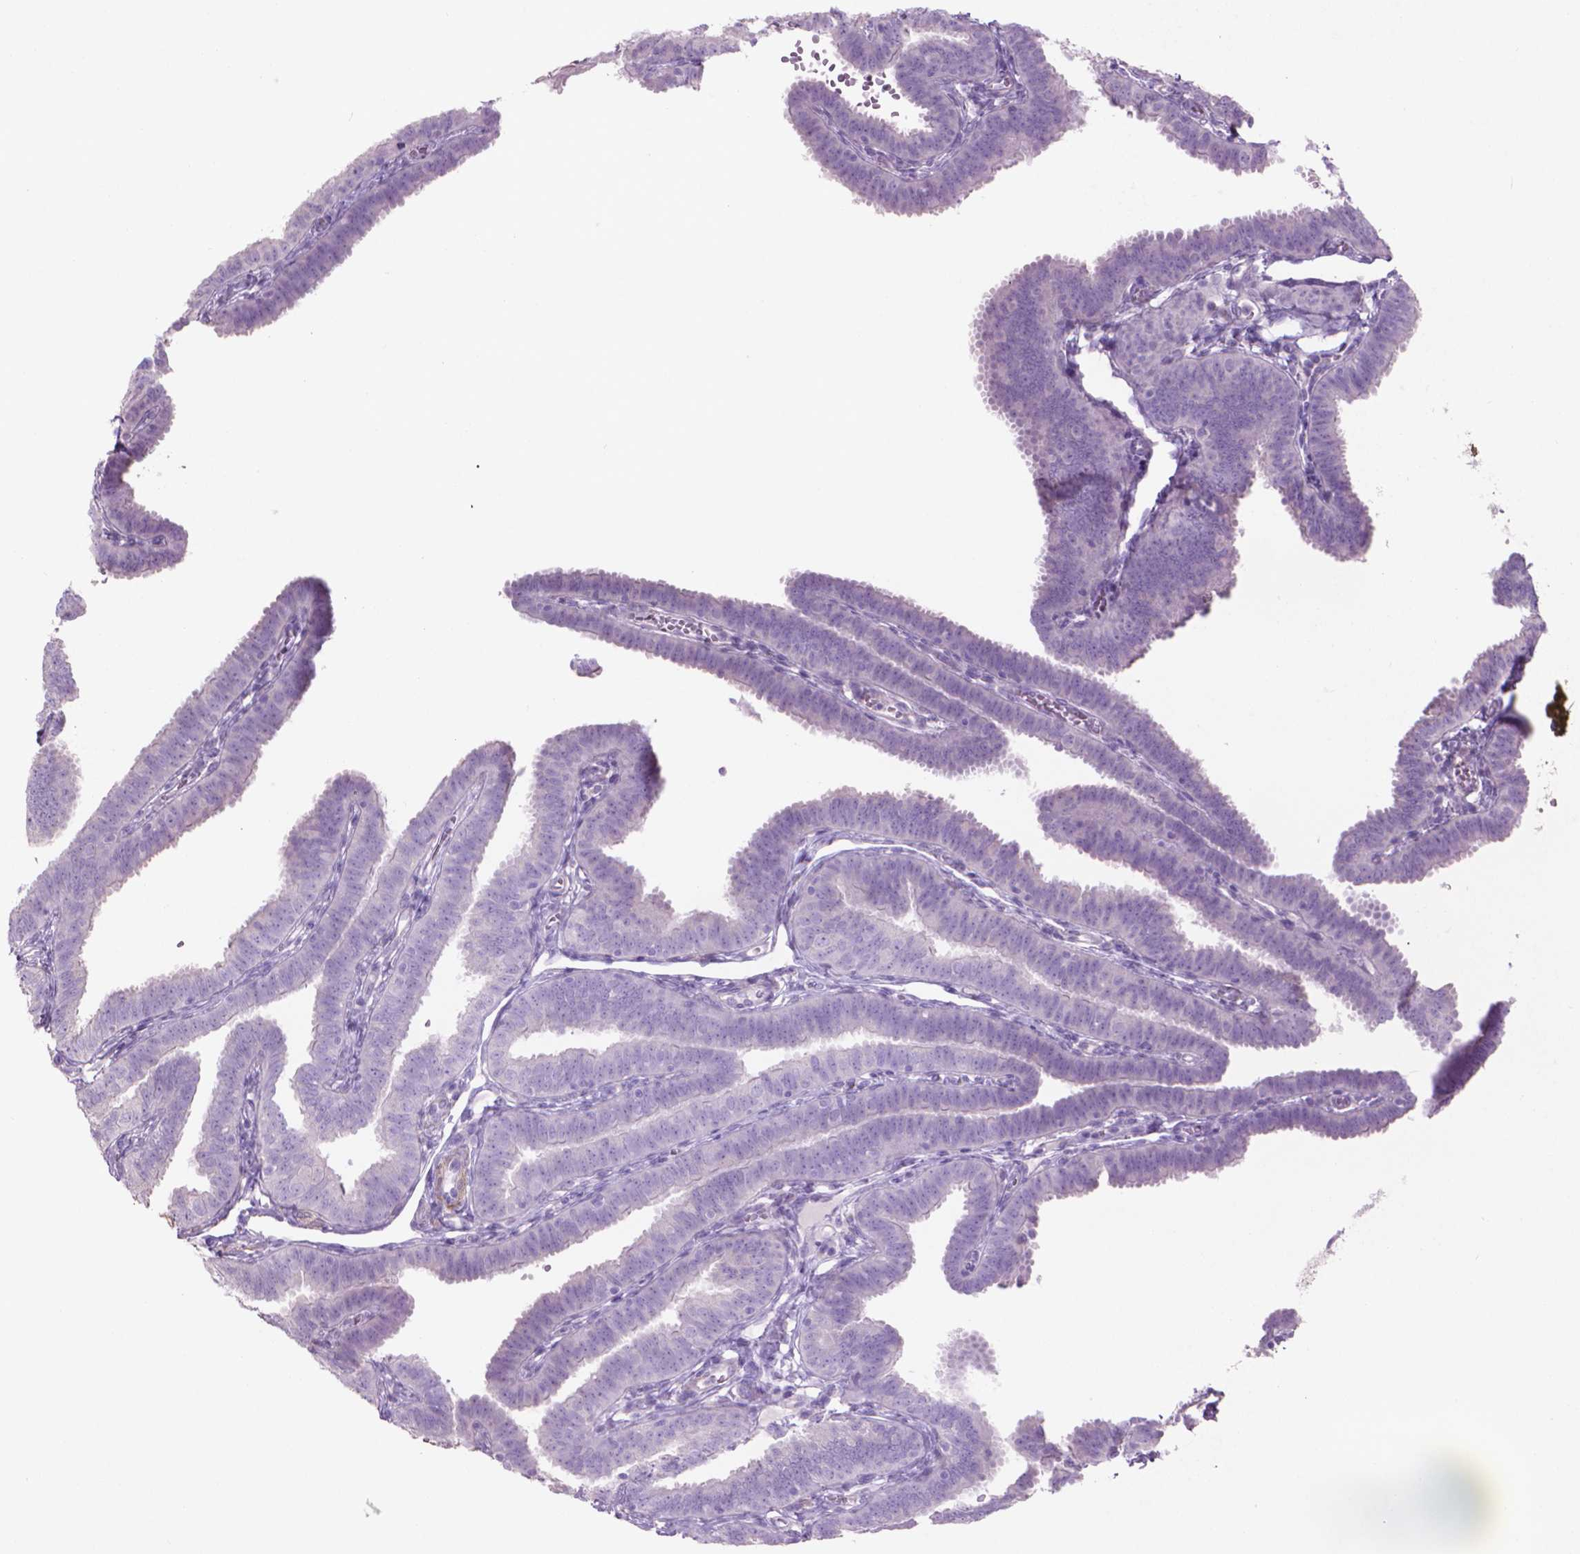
{"staining": {"intensity": "negative", "quantity": "none", "location": "none"}, "tissue": "fallopian tube", "cell_type": "Glandular cells", "image_type": "normal", "snomed": [{"axis": "morphology", "description": "Normal tissue, NOS"}, {"axis": "topography", "description": "Fallopian tube"}], "caption": "Immunohistochemistry (IHC) image of unremarkable human fallopian tube stained for a protein (brown), which shows no positivity in glandular cells. (DAB (3,3'-diaminobenzidine) immunohistochemistry visualized using brightfield microscopy, high magnification).", "gene": "AQP10", "patient": {"sex": "female", "age": 25}}